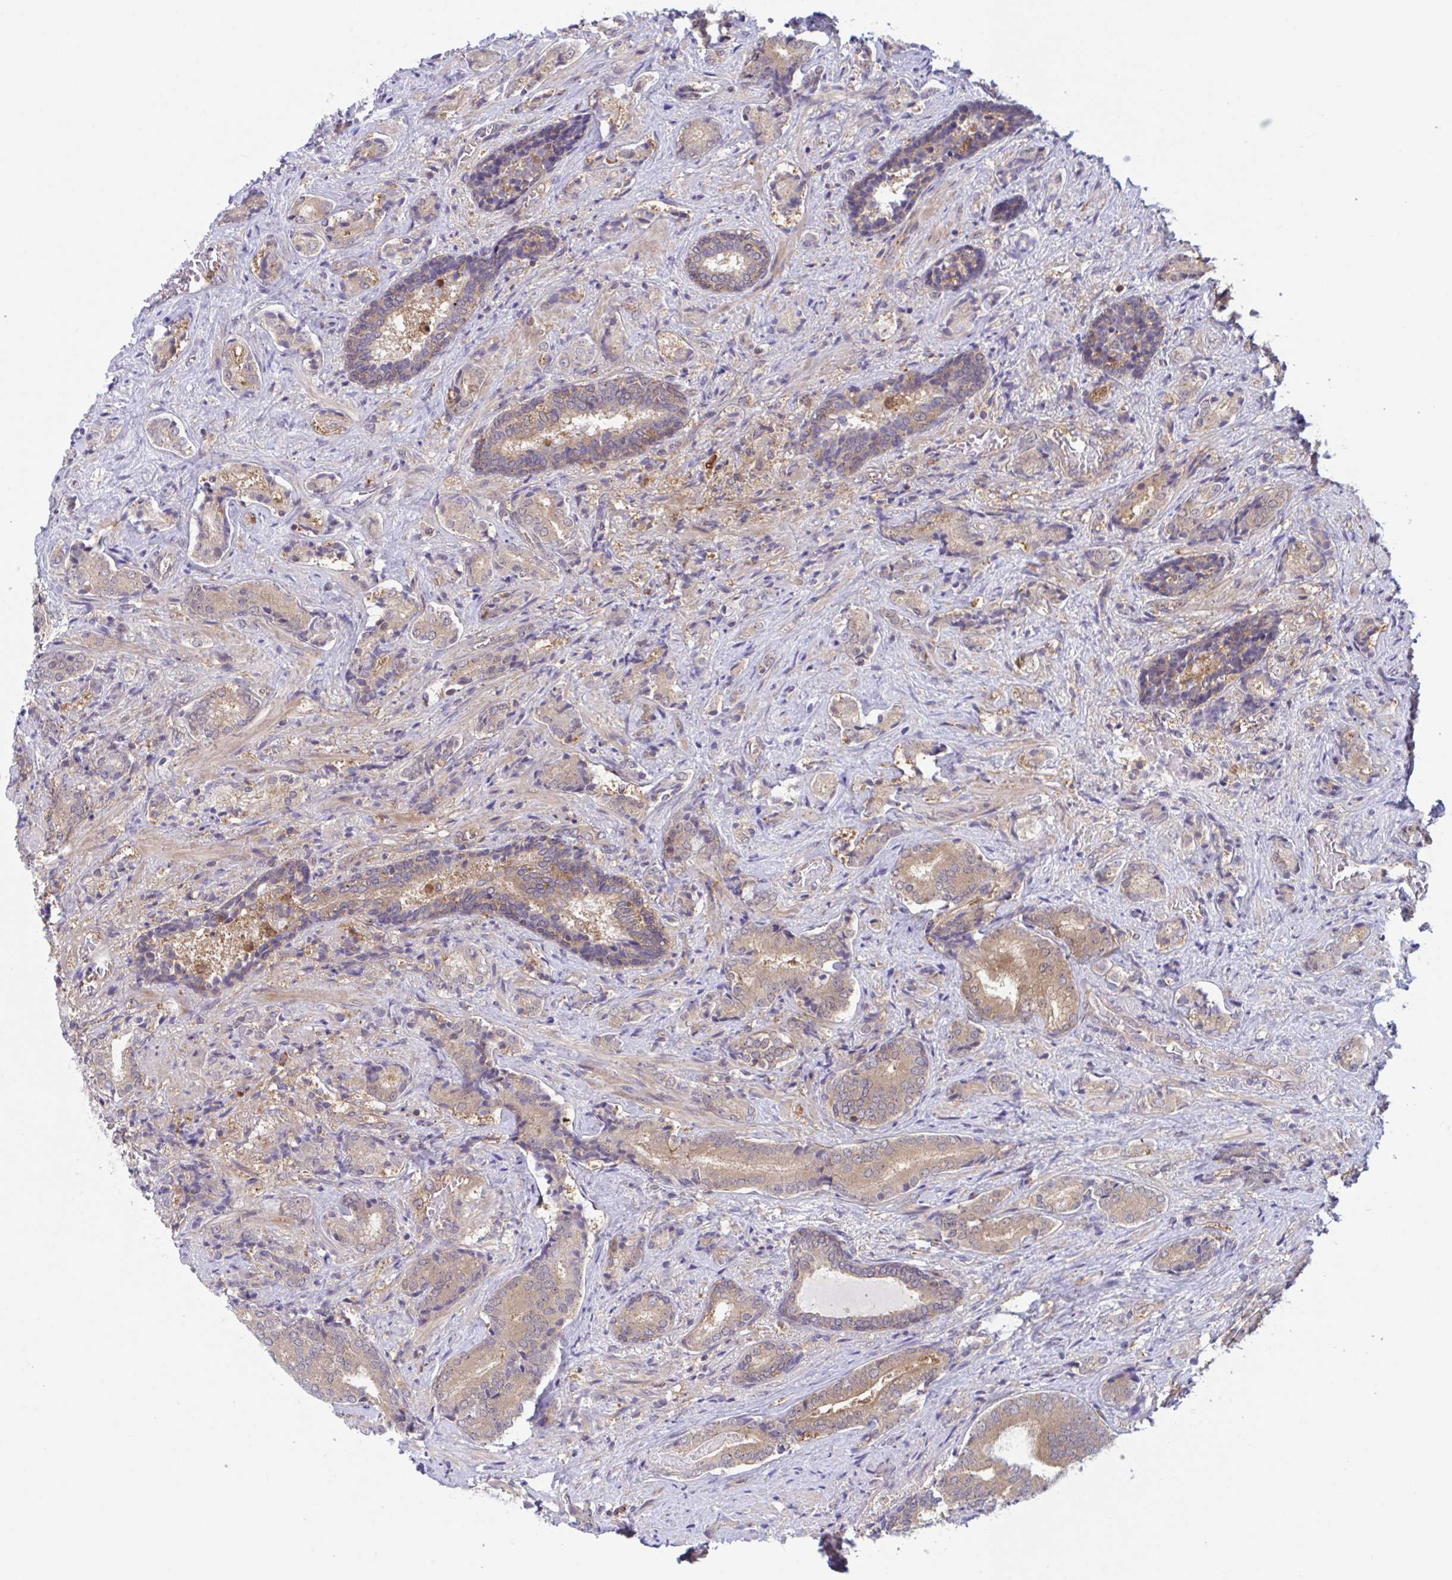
{"staining": {"intensity": "weak", "quantity": "<25%", "location": "cytoplasmic/membranous"}, "tissue": "prostate cancer", "cell_type": "Tumor cells", "image_type": "cancer", "snomed": [{"axis": "morphology", "description": "Adenocarcinoma, High grade"}, {"axis": "topography", "description": "Prostate"}], "caption": "Immunohistochemistry micrograph of high-grade adenocarcinoma (prostate) stained for a protein (brown), which reveals no positivity in tumor cells.", "gene": "LMNTD2", "patient": {"sex": "male", "age": 62}}